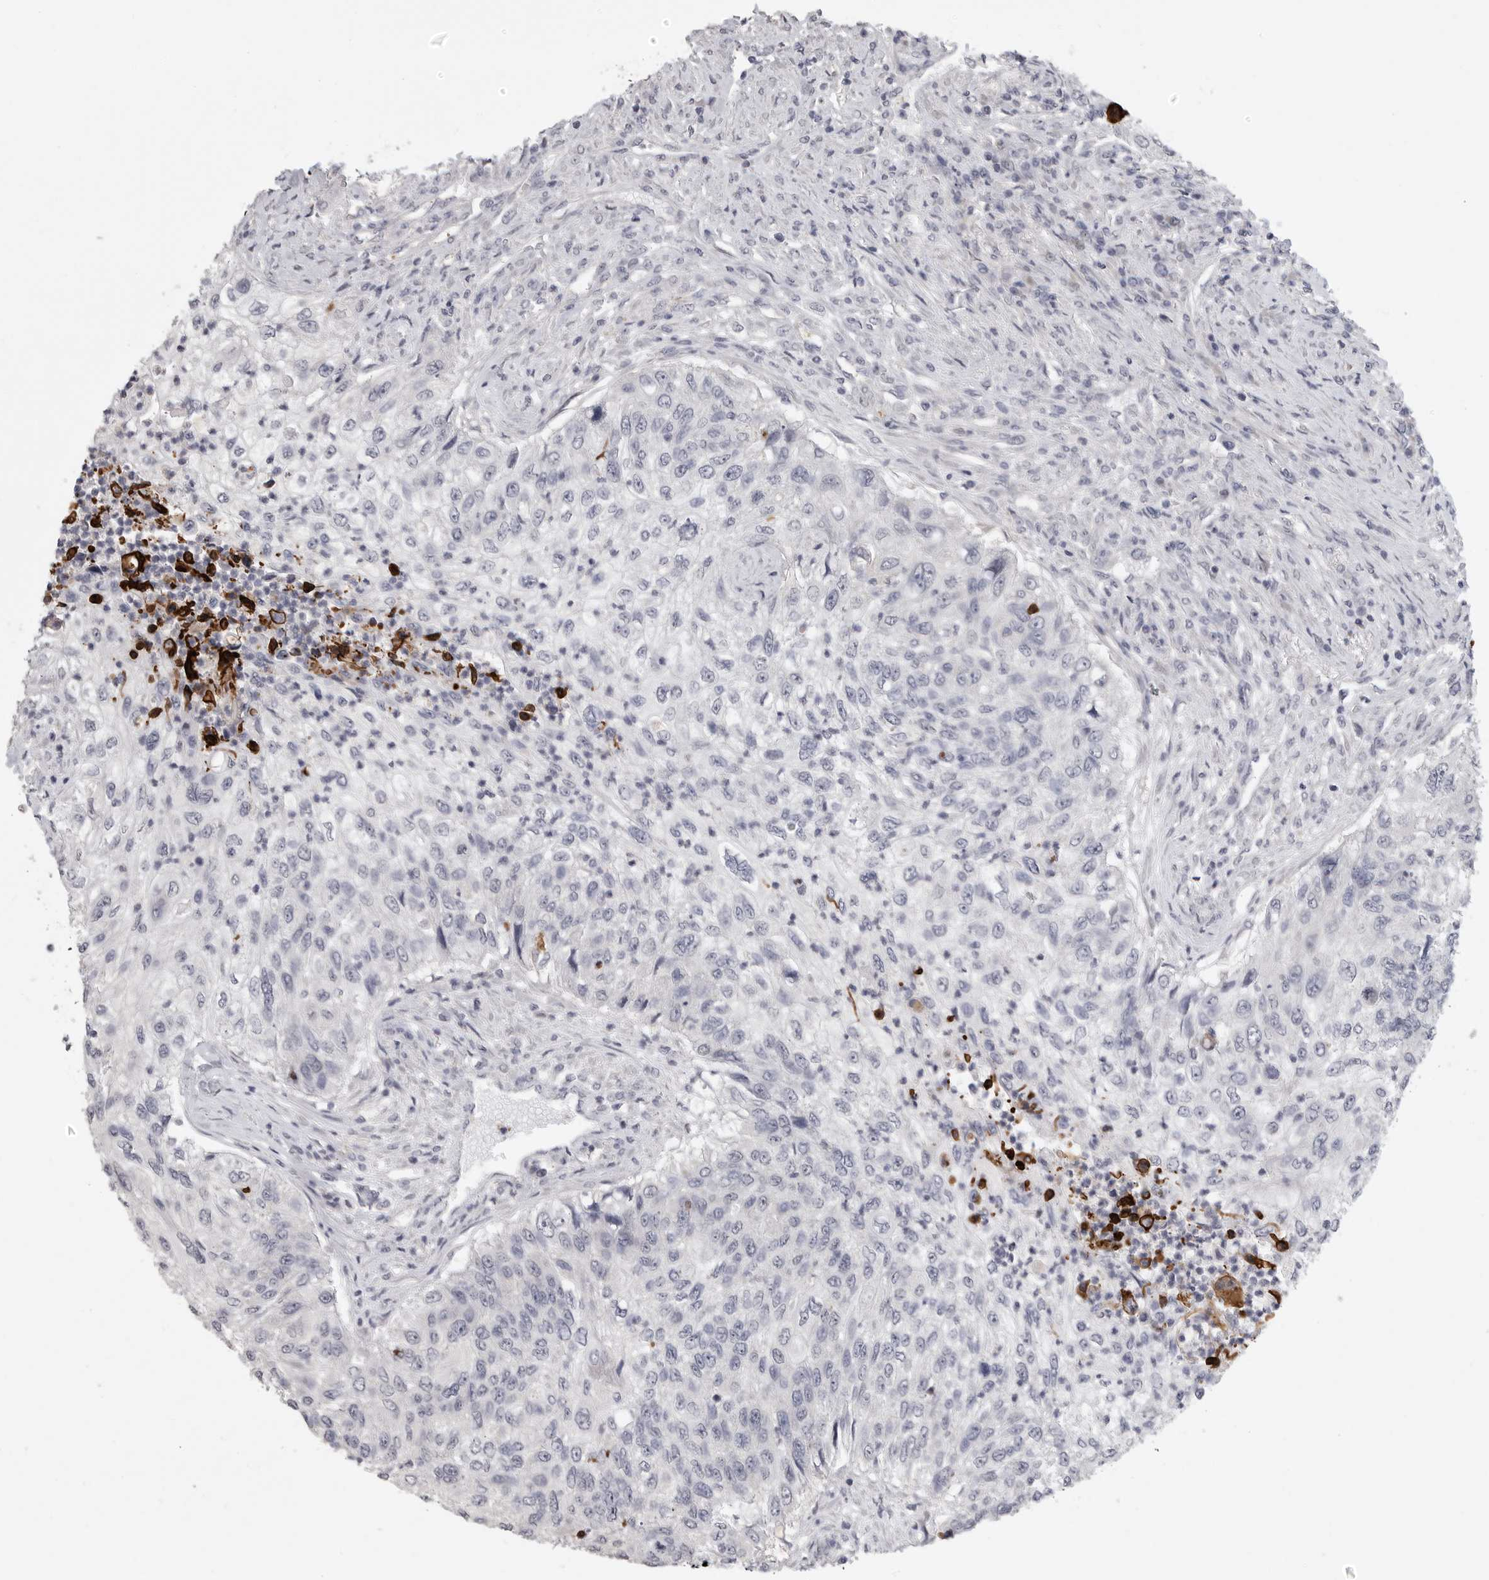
{"staining": {"intensity": "negative", "quantity": "none", "location": "none"}, "tissue": "urothelial cancer", "cell_type": "Tumor cells", "image_type": "cancer", "snomed": [{"axis": "morphology", "description": "Urothelial carcinoma, High grade"}, {"axis": "topography", "description": "Urinary bladder"}], "caption": "DAB immunohistochemical staining of high-grade urothelial carcinoma displays no significant staining in tumor cells. The staining is performed using DAB brown chromogen with nuclei counter-stained in using hematoxylin.", "gene": "FBXO43", "patient": {"sex": "female", "age": 60}}